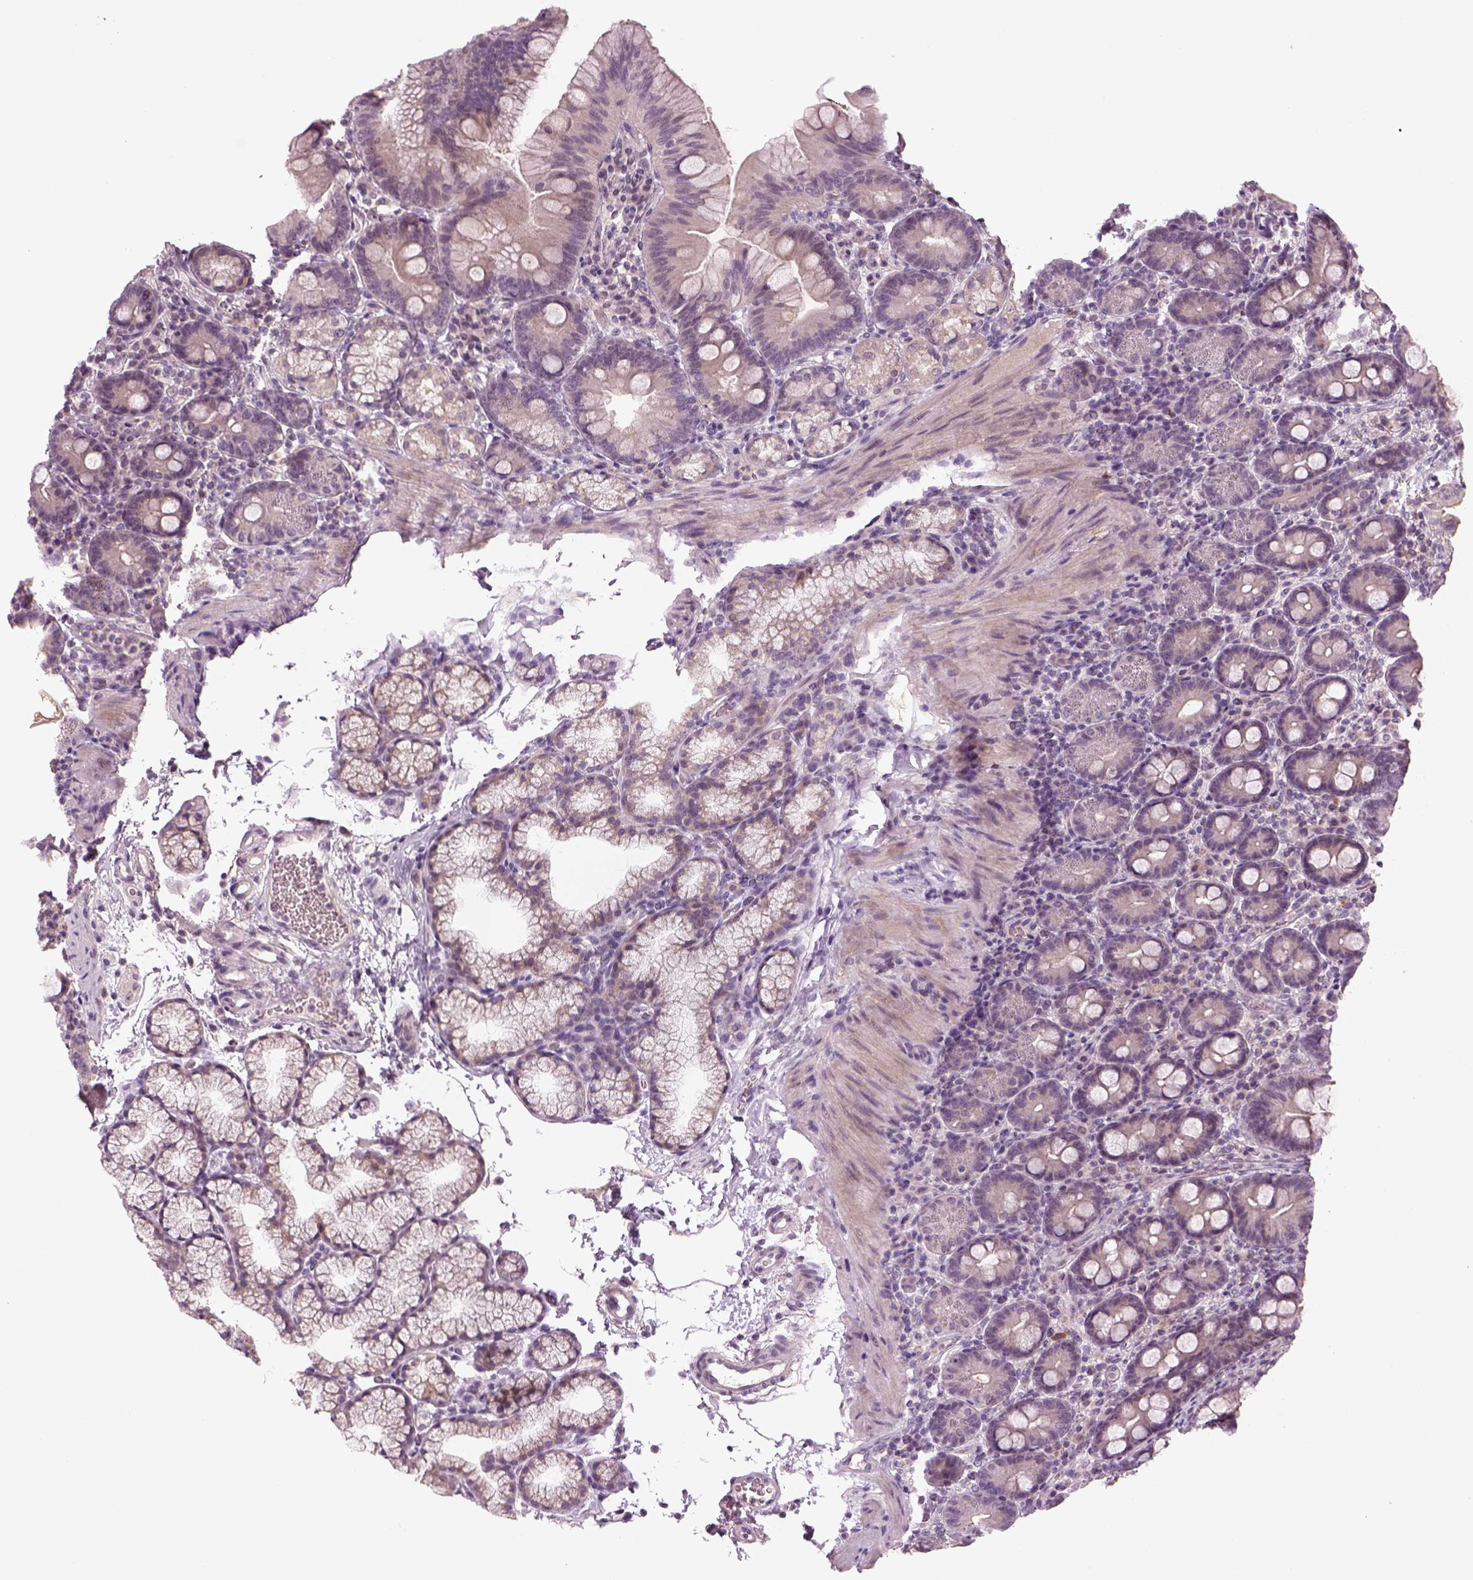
{"staining": {"intensity": "weak", "quantity": "<25%", "location": "cytoplasmic/membranous"}, "tissue": "duodenum", "cell_type": "Glandular cells", "image_type": "normal", "snomed": [{"axis": "morphology", "description": "Normal tissue, NOS"}, {"axis": "topography", "description": "Duodenum"}], "caption": "Immunohistochemical staining of unremarkable duodenum exhibits no significant positivity in glandular cells. Brightfield microscopy of IHC stained with DAB (3,3'-diaminobenzidine) (brown) and hematoxylin (blue), captured at high magnification.", "gene": "GDNF", "patient": {"sex": "male", "age": 59}}